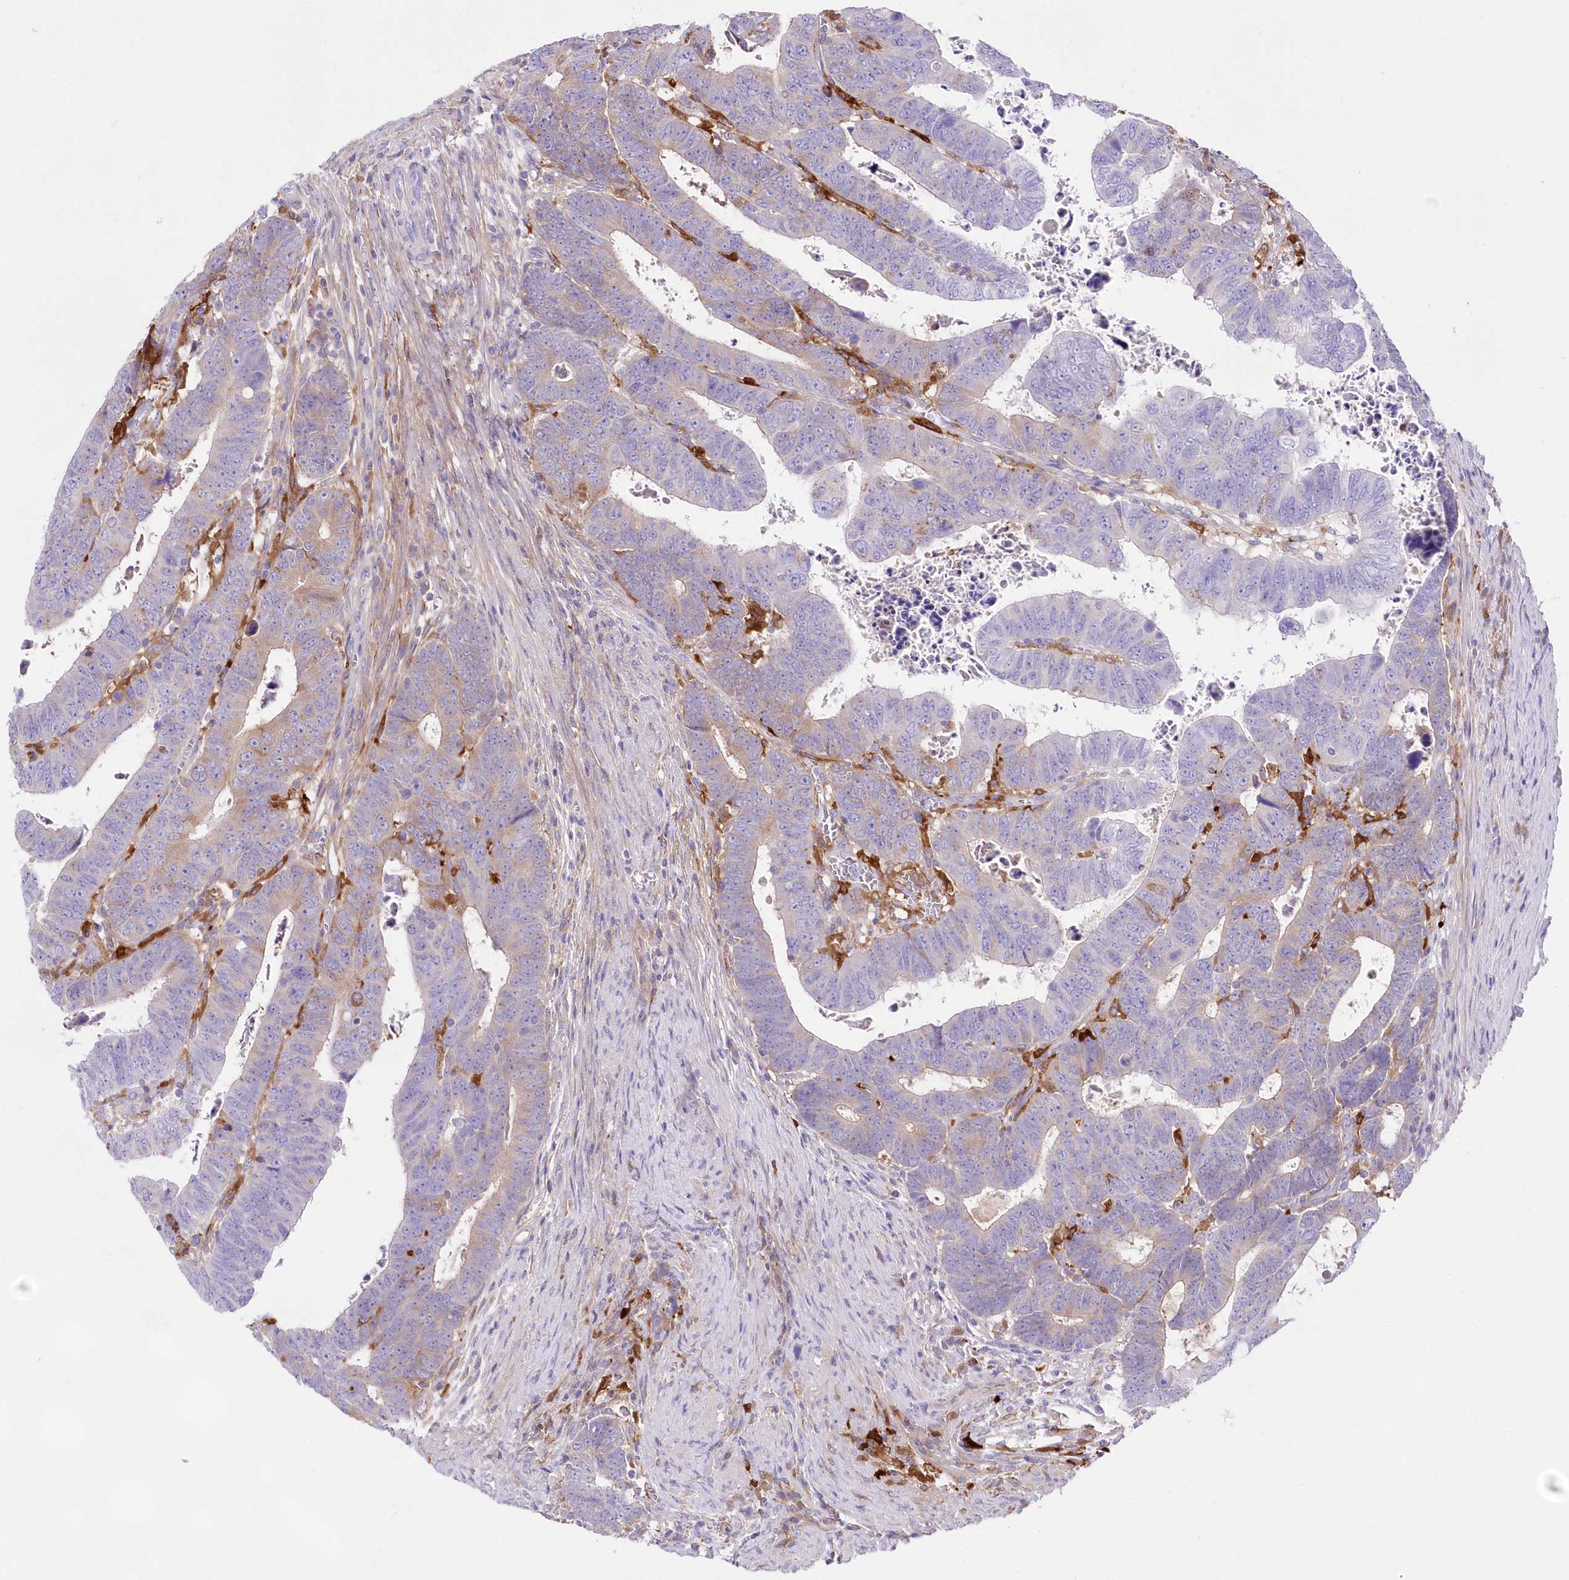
{"staining": {"intensity": "weak", "quantity": "<25%", "location": "cytoplasmic/membranous"}, "tissue": "colorectal cancer", "cell_type": "Tumor cells", "image_type": "cancer", "snomed": [{"axis": "morphology", "description": "Normal tissue, NOS"}, {"axis": "morphology", "description": "Adenocarcinoma, NOS"}, {"axis": "topography", "description": "Rectum"}], "caption": "Protein analysis of colorectal cancer displays no significant expression in tumor cells.", "gene": "DNAJC19", "patient": {"sex": "female", "age": 65}}